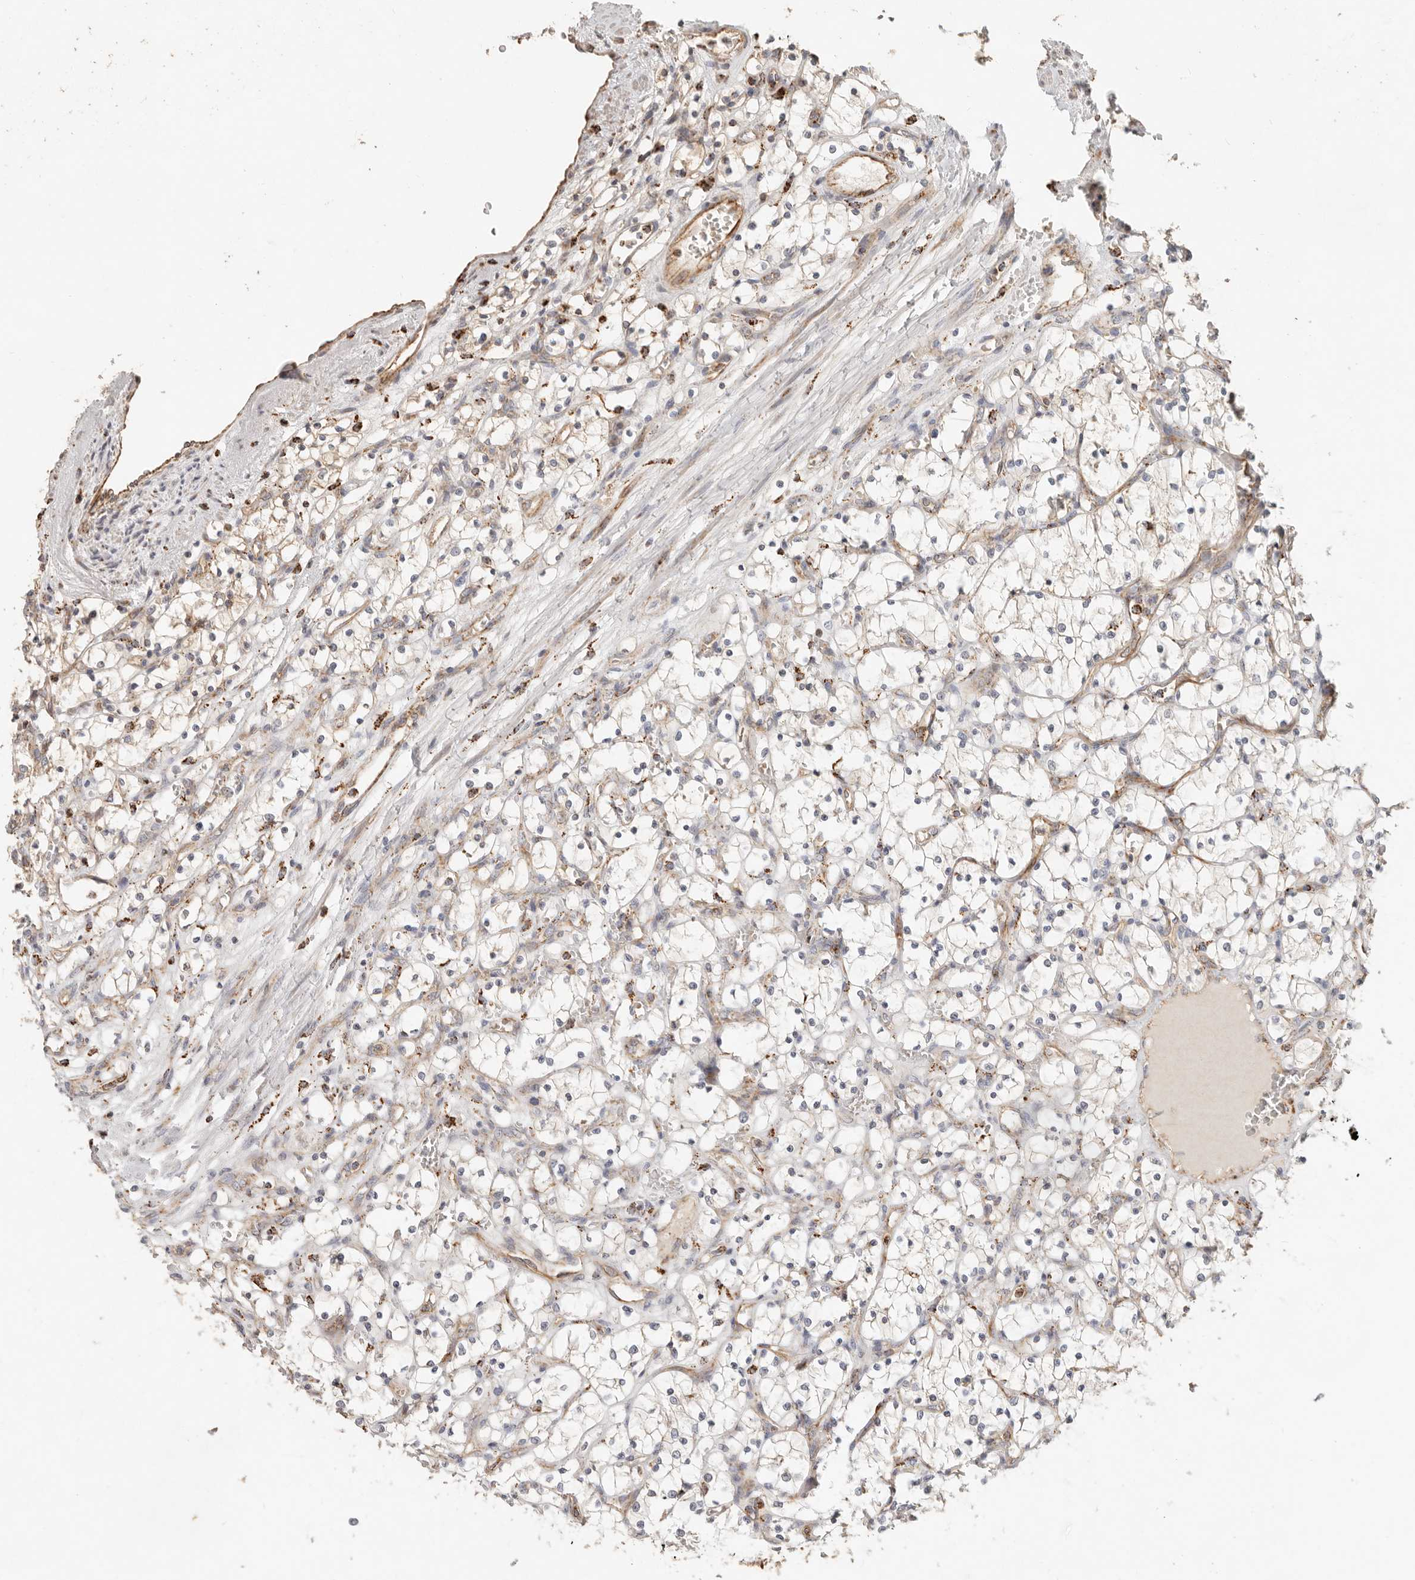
{"staining": {"intensity": "weak", "quantity": "25%-75%", "location": "cytoplasmic/membranous"}, "tissue": "renal cancer", "cell_type": "Tumor cells", "image_type": "cancer", "snomed": [{"axis": "morphology", "description": "Adenocarcinoma, NOS"}, {"axis": "topography", "description": "Kidney"}], "caption": "Weak cytoplasmic/membranous staining is appreciated in about 25%-75% of tumor cells in adenocarcinoma (renal).", "gene": "ARHGEF10L", "patient": {"sex": "female", "age": 69}}